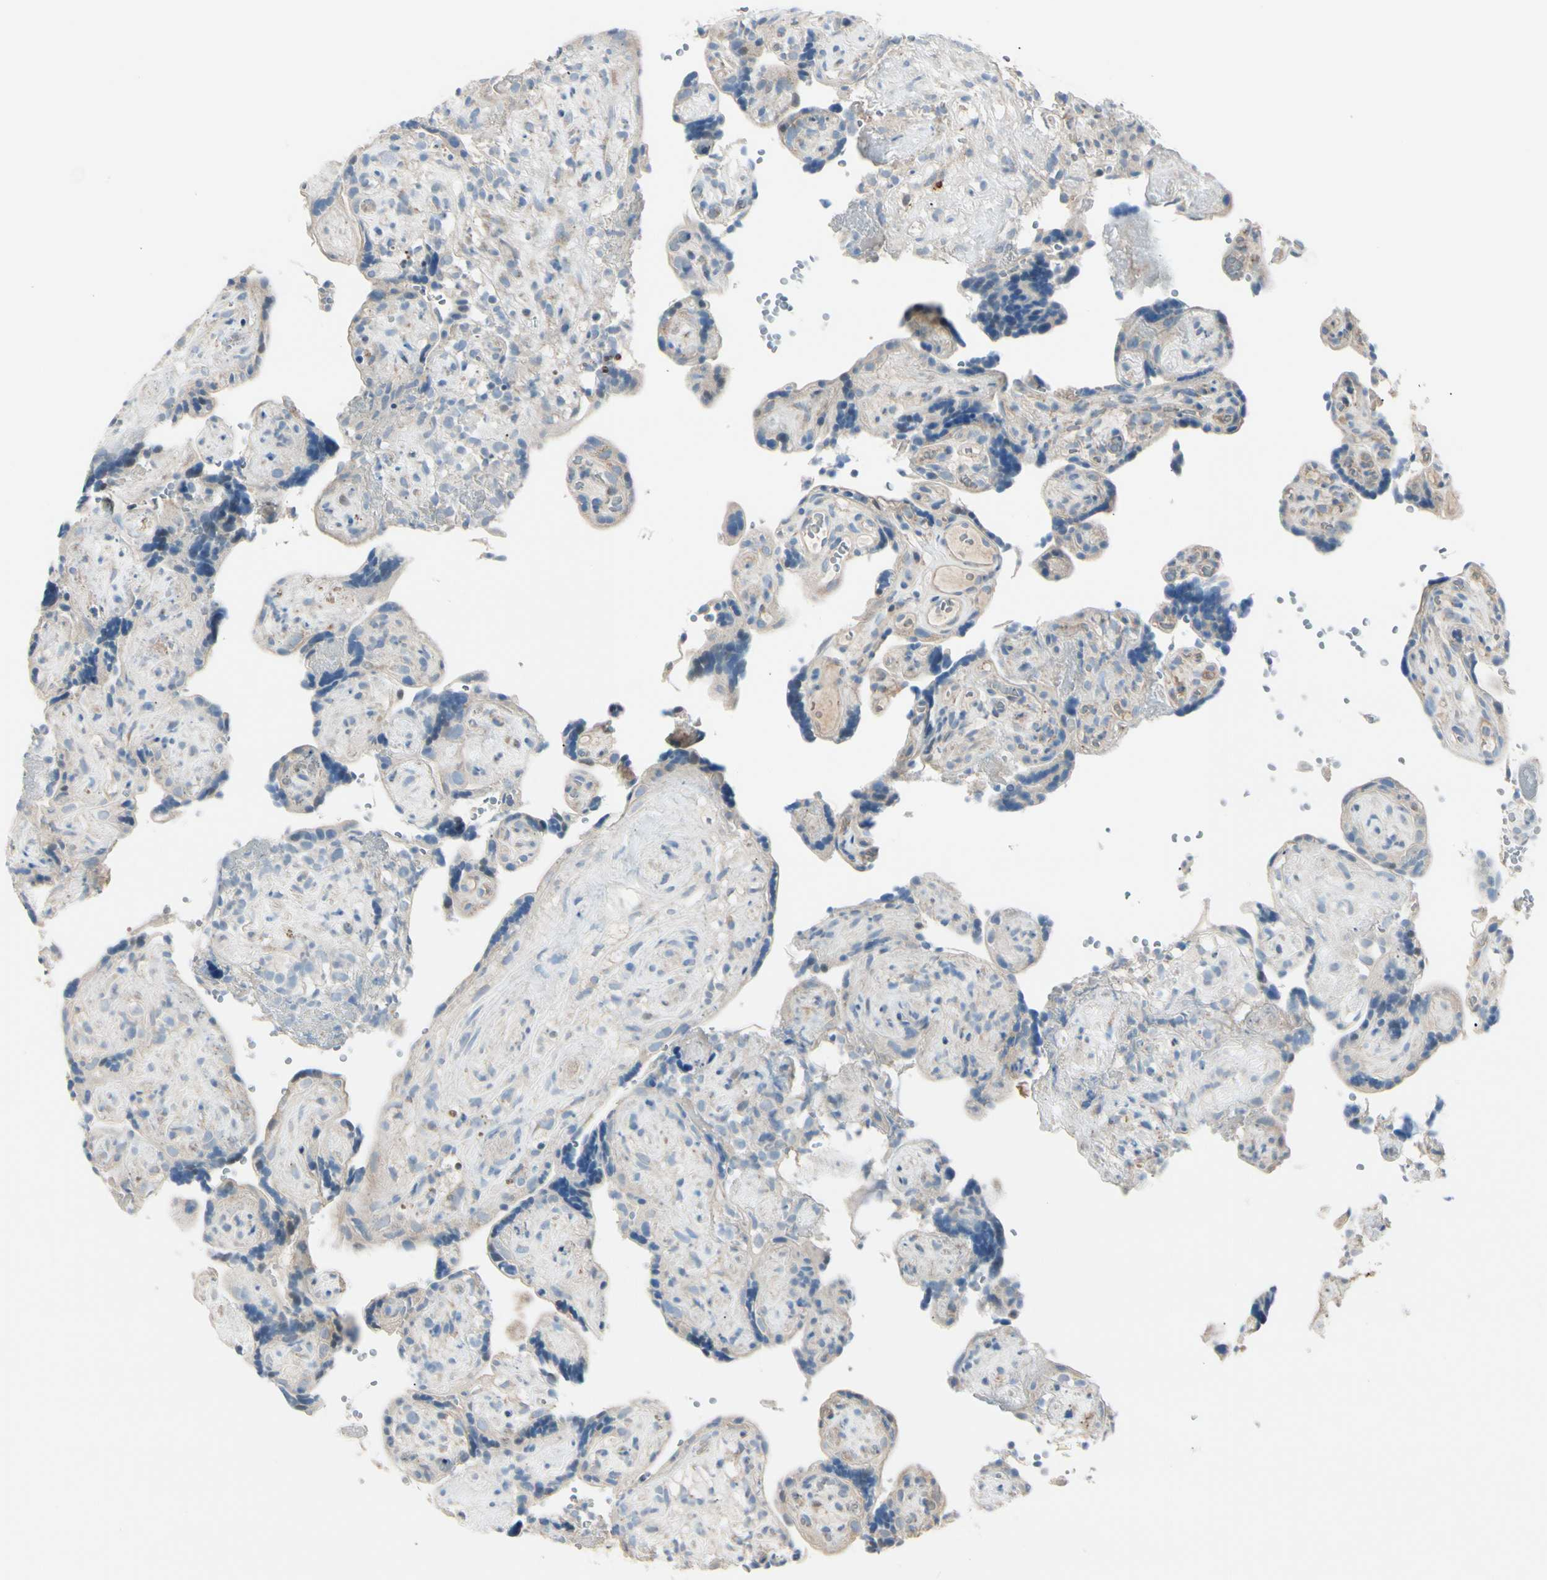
{"staining": {"intensity": "weak", "quantity": ">75%", "location": "cytoplasmic/membranous"}, "tissue": "placenta", "cell_type": "Decidual cells", "image_type": "normal", "snomed": [{"axis": "morphology", "description": "Normal tissue, NOS"}, {"axis": "topography", "description": "Placenta"}], "caption": "High-magnification brightfield microscopy of normal placenta stained with DAB (3,3'-diaminobenzidine) (brown) and counterstained with hematoxylin (blue). decidual cells exhibit weak cytoplasmic/membranous staining is appreciated in approximately>75% of cells. Using DAB (3,3'-diaminobenzidine) (brown) and hematoxylin (blue) stains, captured at high magnification using brightfield microscopy.", "gene": "EPHA3", "patient": {"sex": "female", "age": 30}}